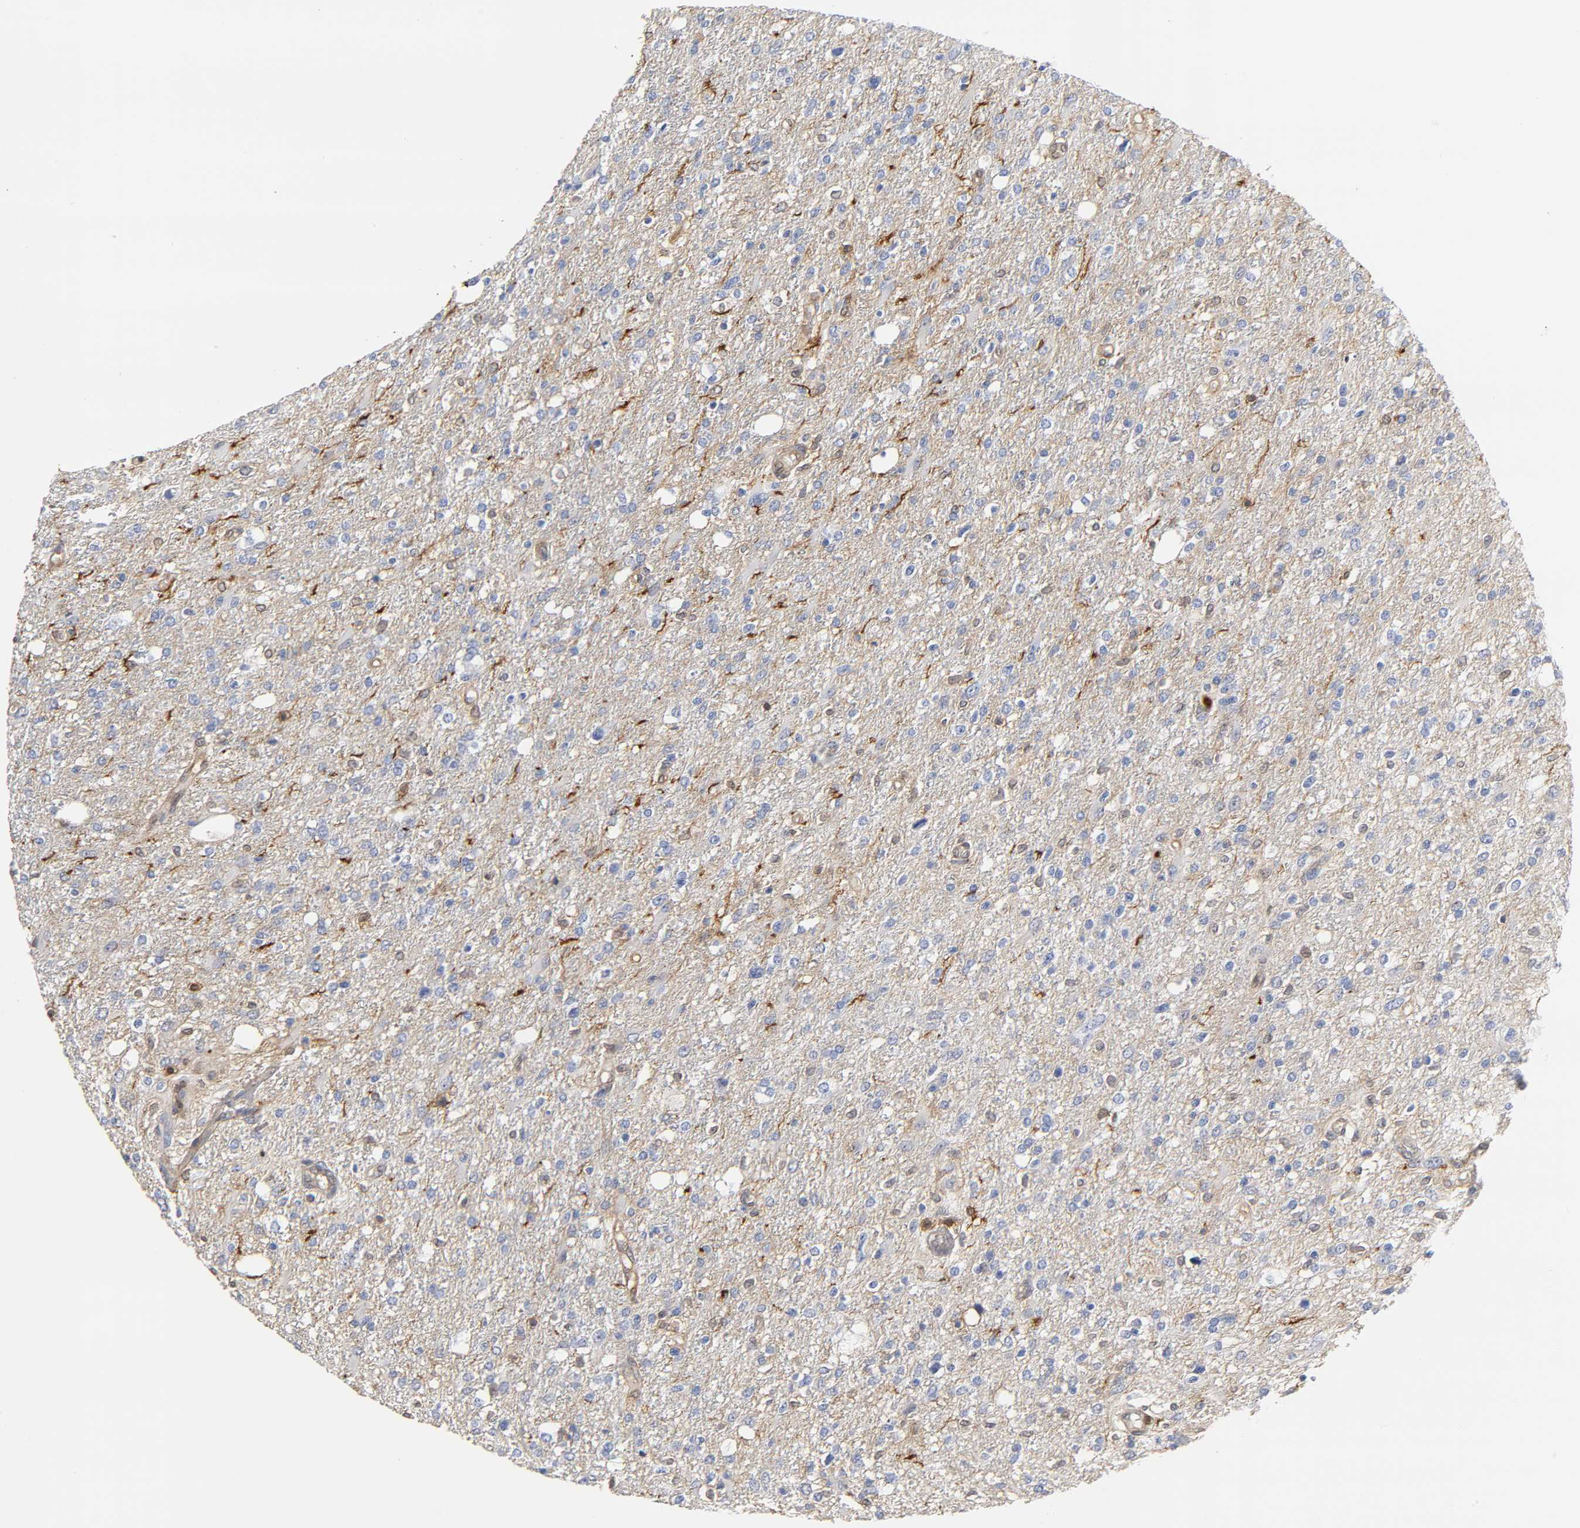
{"staining": {"intensity": "negative", "quantity": "none", "location": "none"}, "tissue": "glioma", "cell_type": "Tumor cells", "image_type": "cancer", "snomed": [{"axis": "morphology", "description": "Glioma, malignant, High grade"}, {"axis": "topography", "description": "Cerebral cortex"}], "caption": "The image shows no significant staining in tumor cells of high-grade glioma (malignant). (IHC, brightfield microscopy, high magnification).", "gene": "ANXA11", "patient": {"sex": "male", "age": 76}}